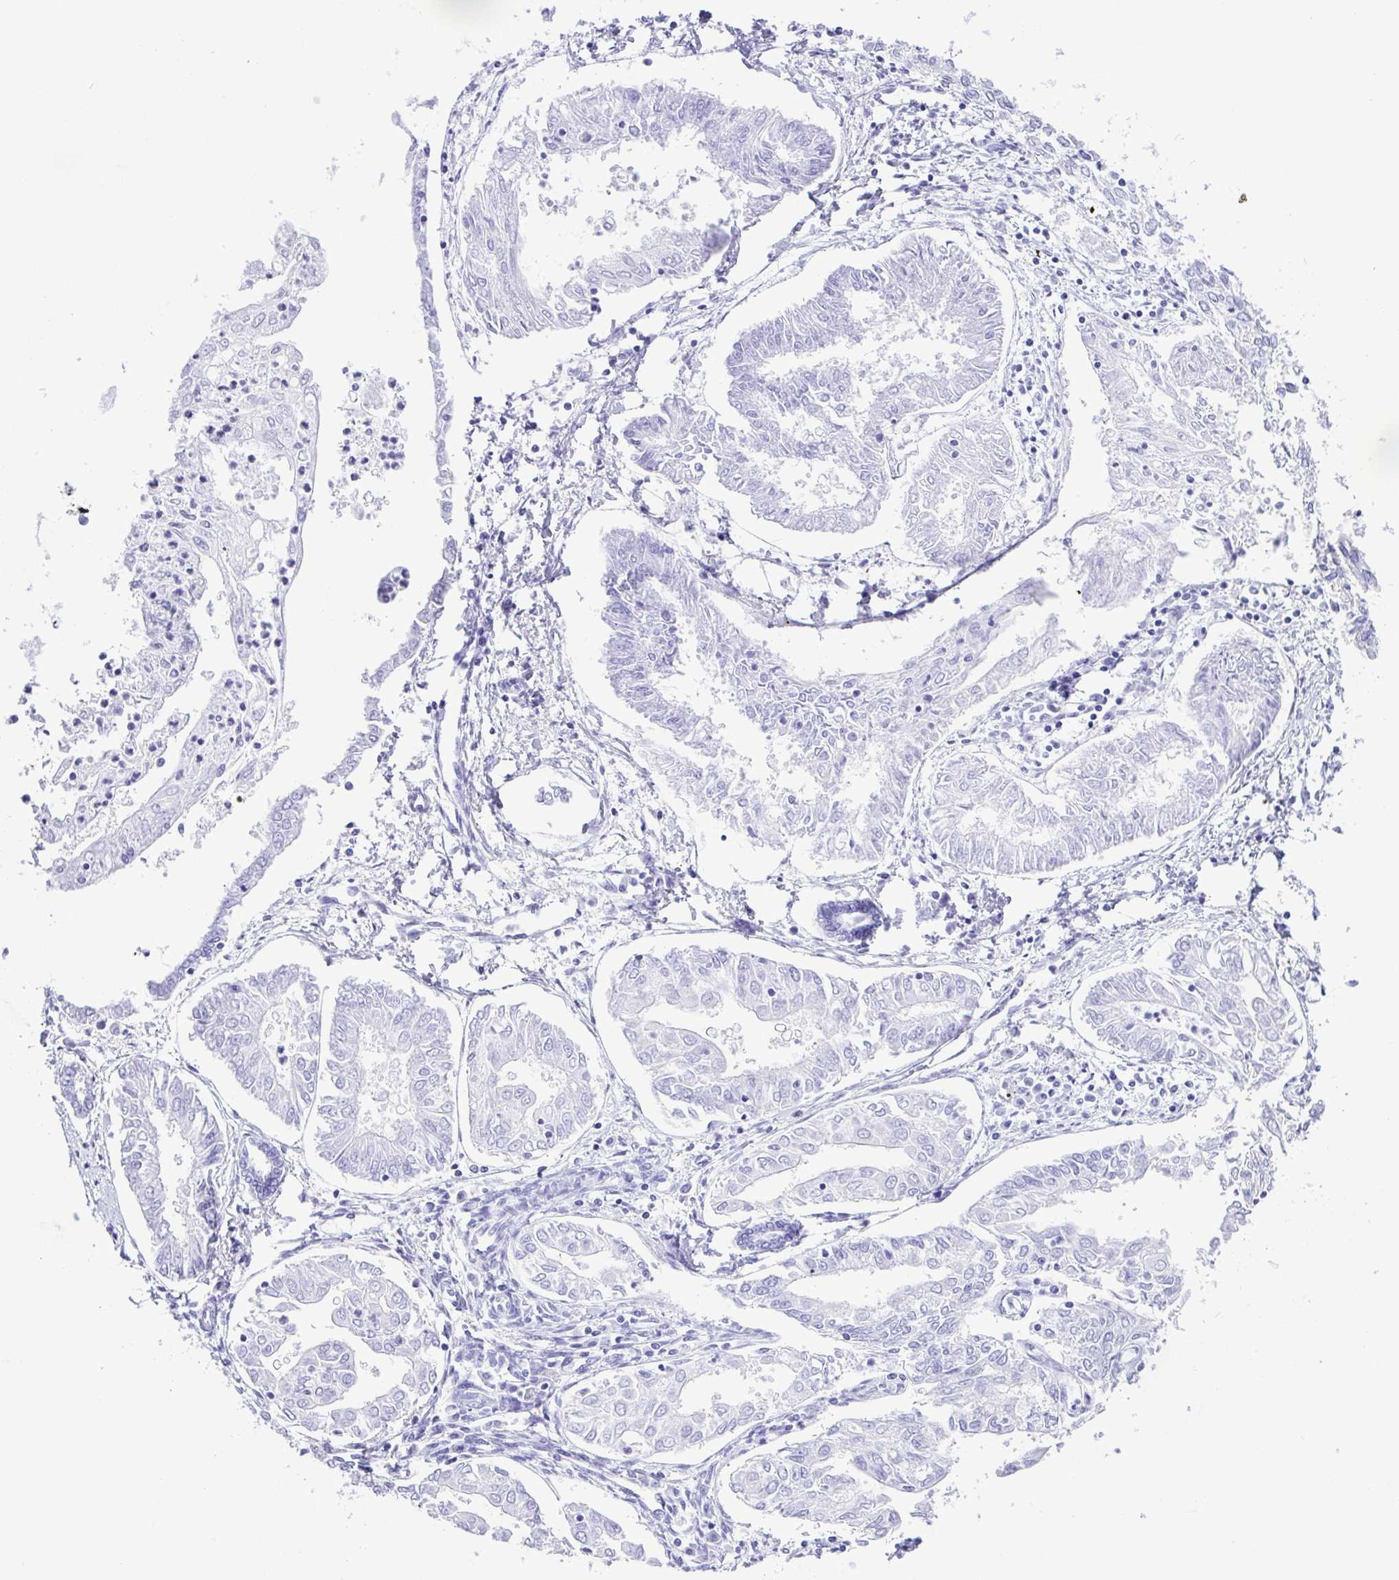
{"staining": {"intensity": "negative", "quantity": "none", "location": "none"}, "tissue": "endometrial cancer", "cell_type": "Tumor cells", "image_type": "cancer", "snomed": [{"axis": "morphology", "description": "Adenocarcinoma, NOS"}, {"axis": "topography", "description": "Endometrium"}], "caption": "Immunohistochemistry (IHC) micrograph of neoplastic tissue: adenocarcinoma (endometrial) stained with DAB shows no significant protein staining in tumor cells.", "gene": "SYT1", "patient": {"sex": "female", "age": 68}}